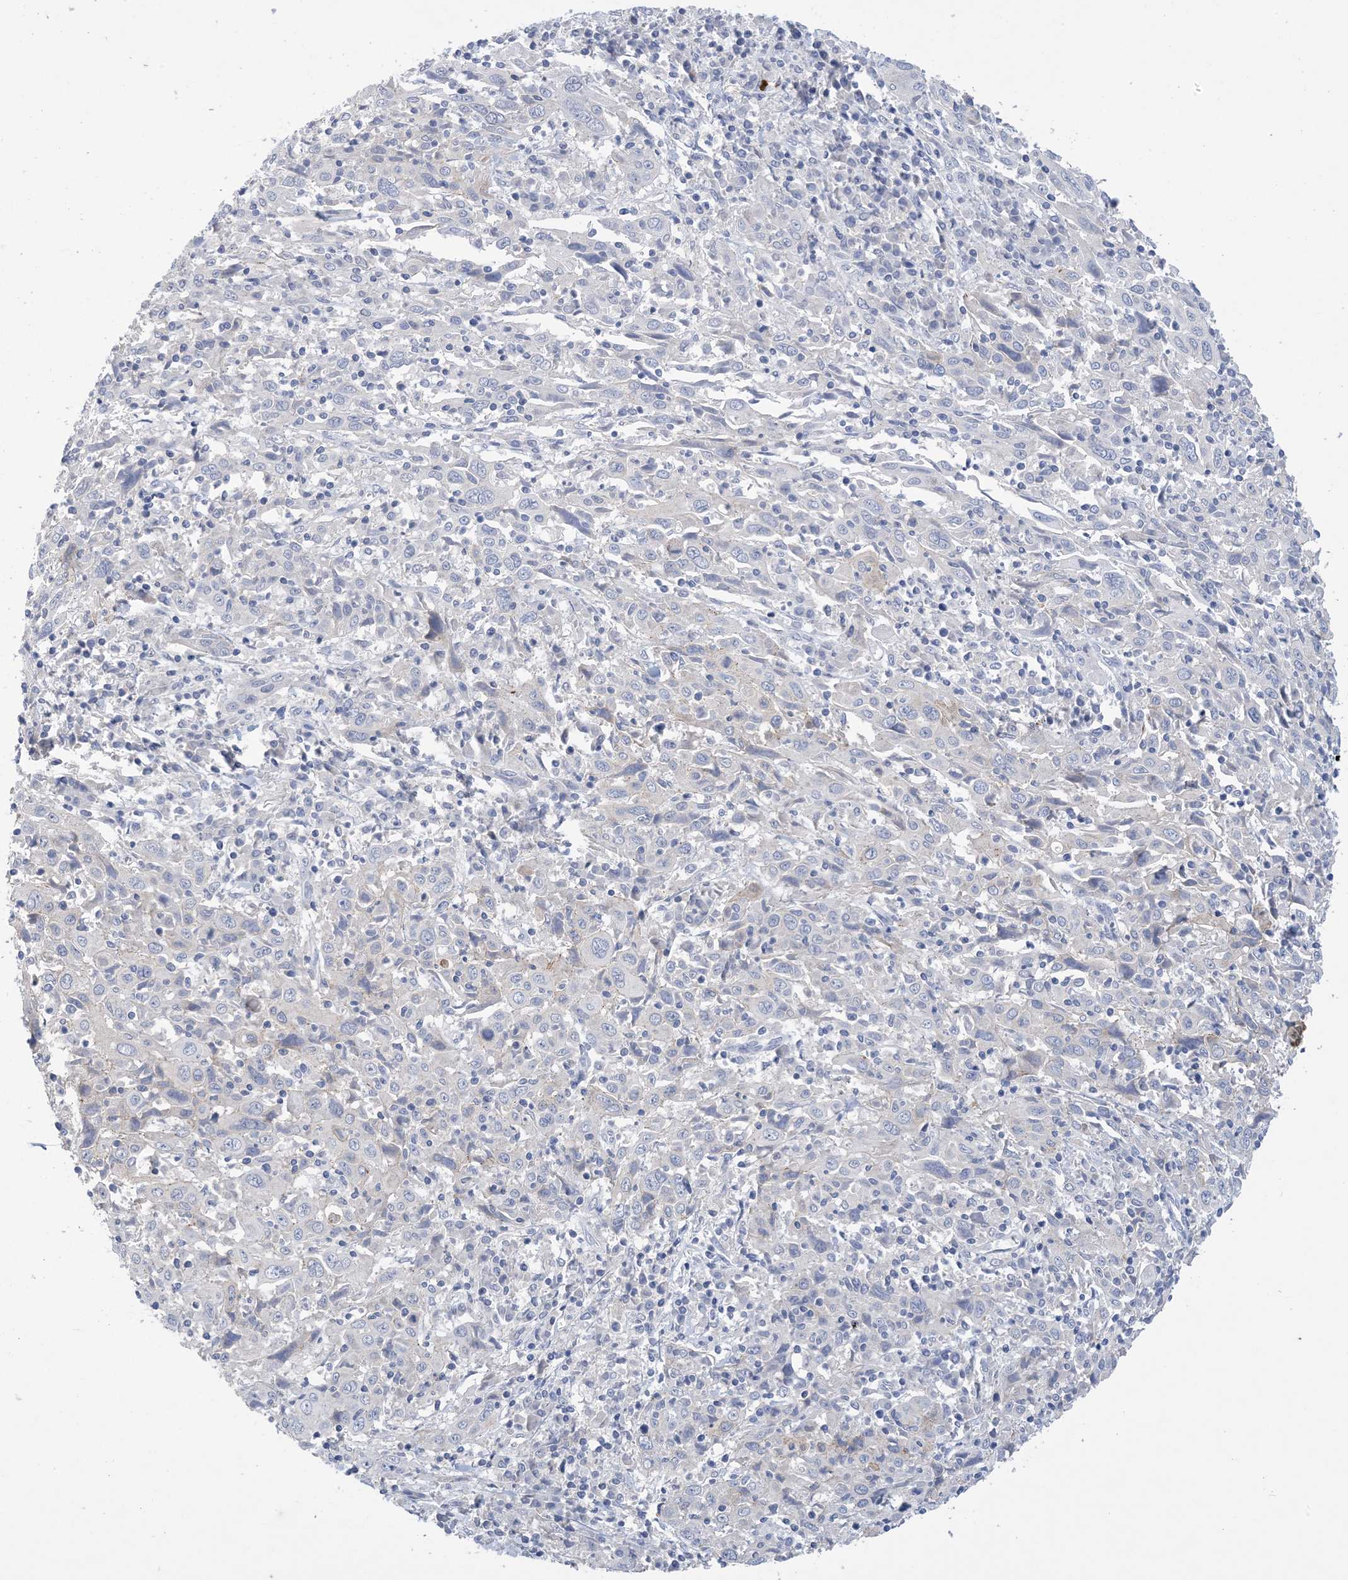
{"staining": {"intensity": "negative", "quantity": "none", "location": "none"}, "tissue": "cervical cancer", "cell_type": "Tumor cells", "image_type": "cancer", "snomed": [{"axis": "morphology", "description": "Squamous cell carcinoma, NOS"}, {"axis": "topography", "description": "Cervix"}], "caption": "The immunohistochemistry image has no significant positivity in tumor cells of cervical cancer tissue.", "gene": "DSC3", "patient": {"sex": "female", "age": 46}}